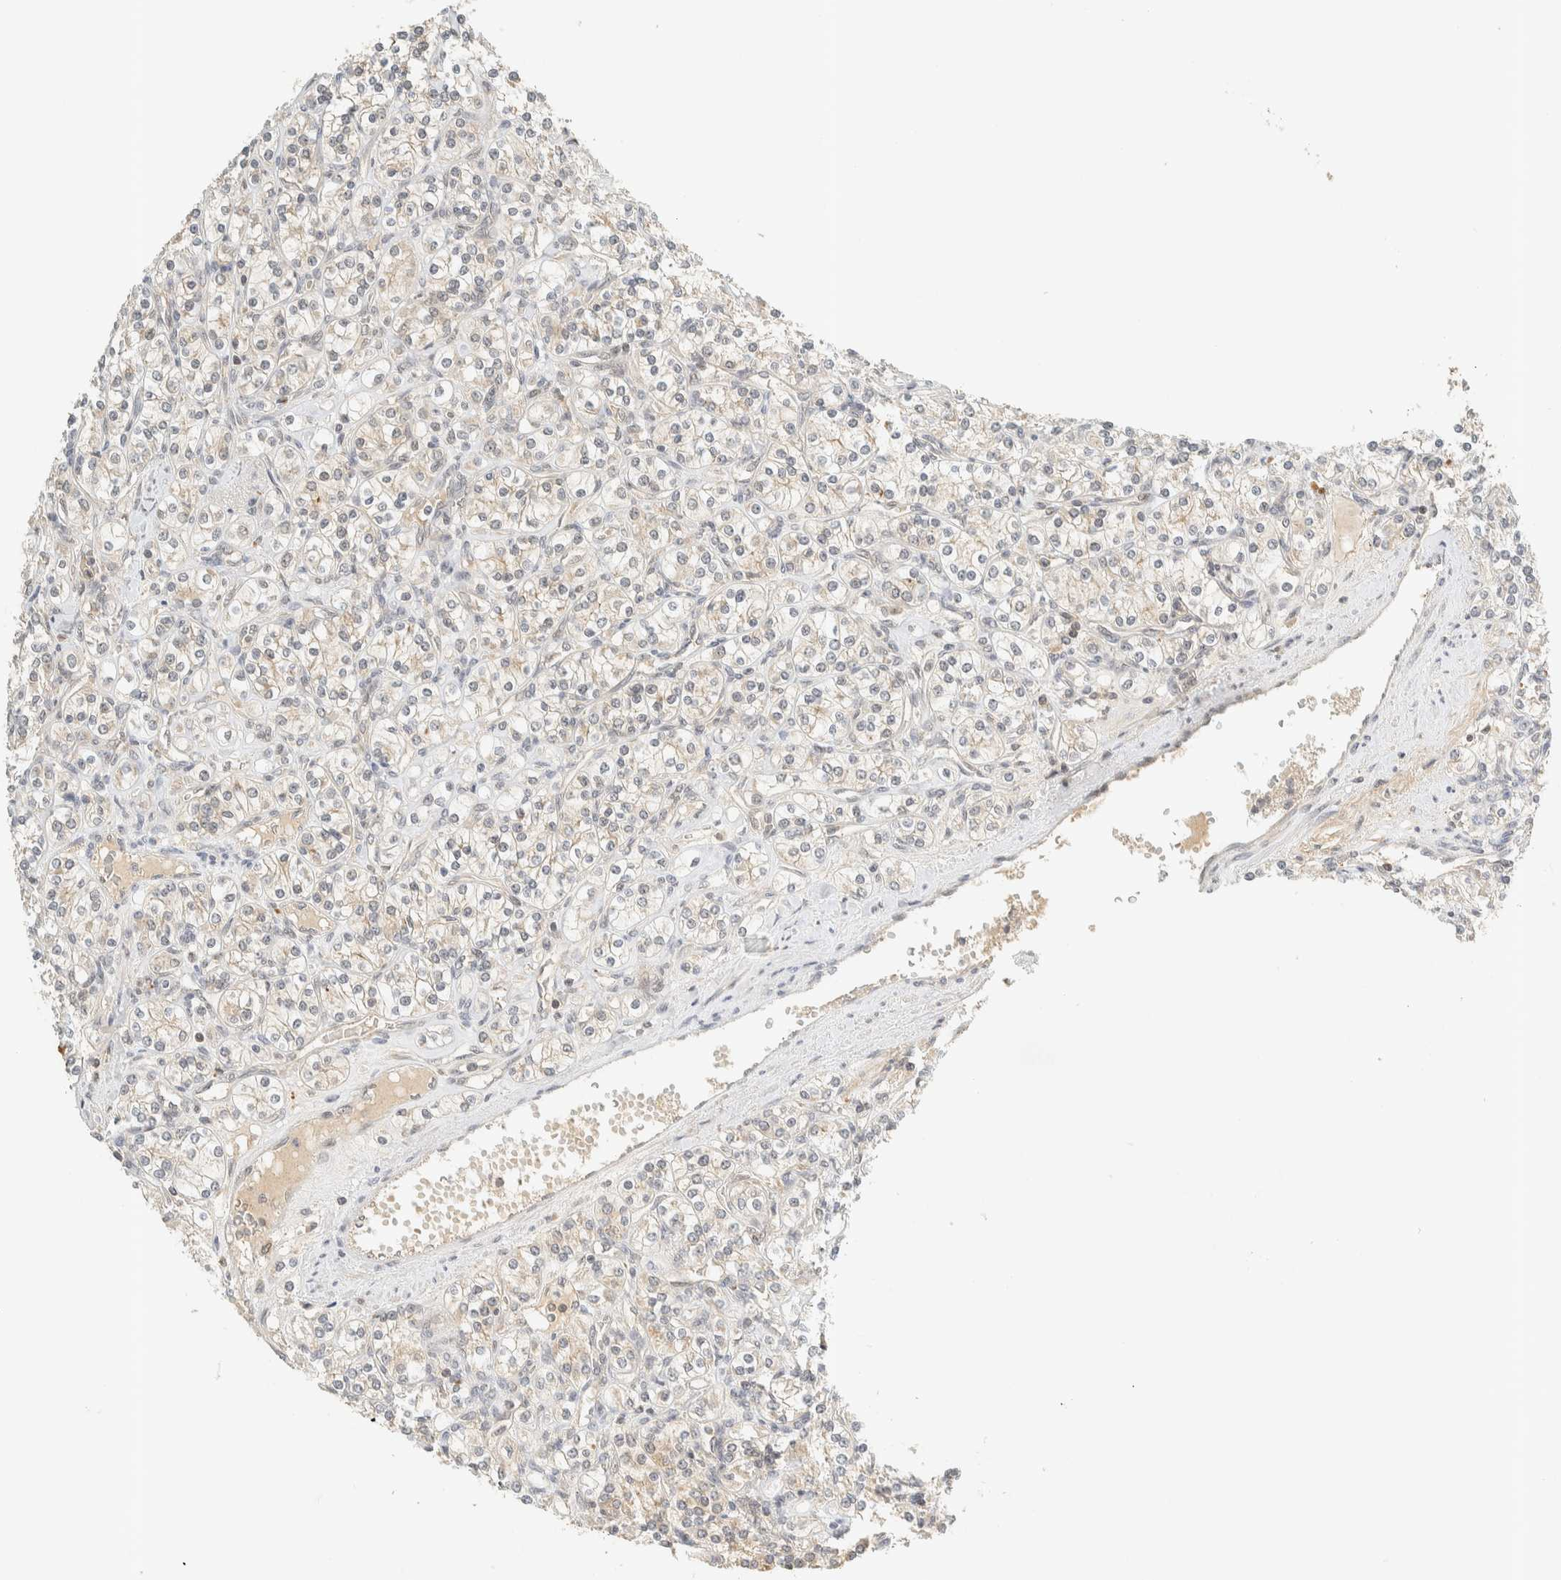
{"staining": {"intensity": "weak", "quantity": "25%-75%", "location": "cytoplasmic/membranous"}, "tissue": "renal cancer", "cell_type": "Tumor cells", "image_type": "cancer", "snomed": [{"axis": "morphology", "description": "Adenocarcinoma, NOS"}, {"axis": "topography", "description": "Kidney"}], "caption": "Human renal adenocarcinoma stained for a protein (brown) demonstrates weak cytoplasmic/membranous positive staining in about 25%-75% of tumor cells.", "gene": "KIFAP3", "patient": {"sex": "male", "age": 77}}